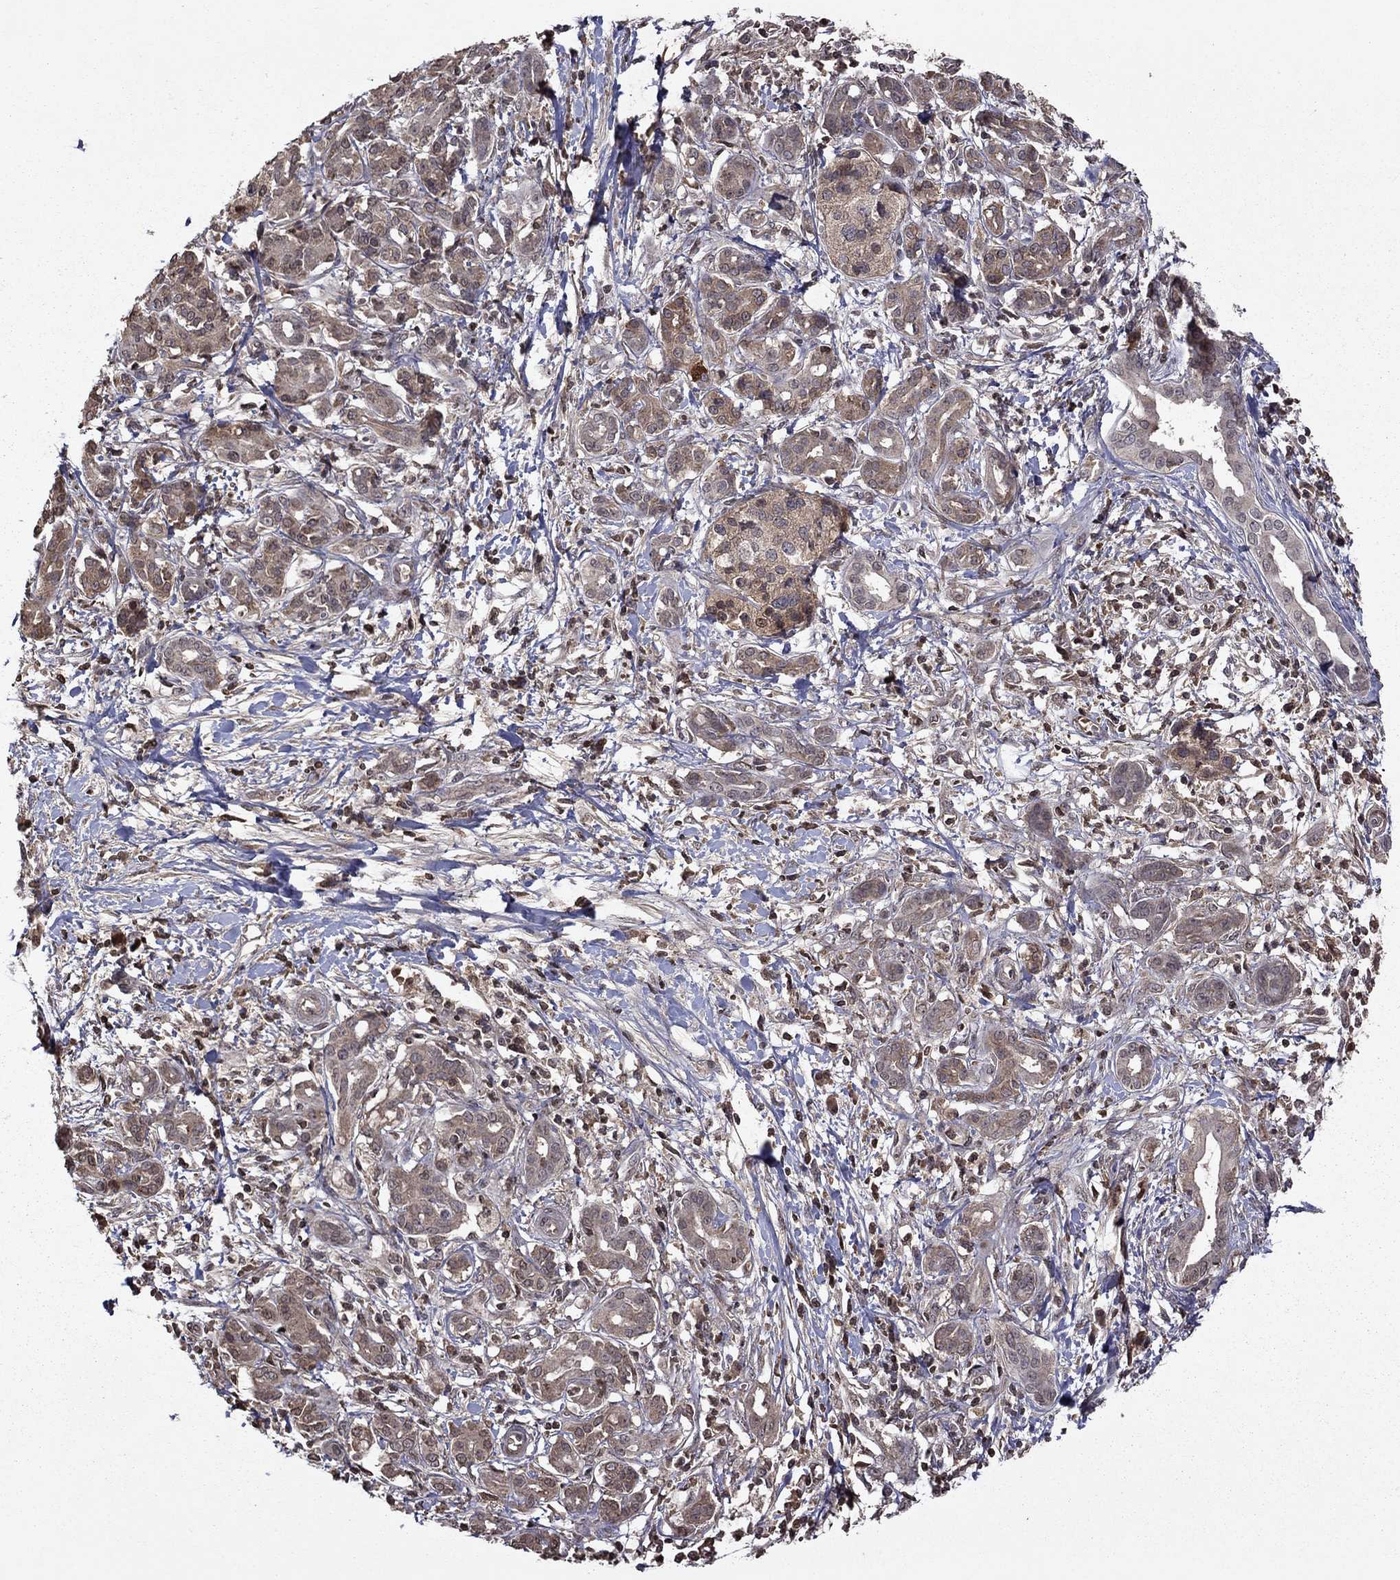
{"staining": {"intensity": "weak", "quantity": "<25%", "location": "cytoplasmic/membranous"}, "tissue": "pancreatic cancer", "cell_type": "Tumor cells", "image_type": "cancer", "snomed": [{"axis": "morphology", "description": "Adenocarcinoma, NOS"}, {"axis": "topography", "description": "Pancreas"}], "caption": "Tumor cells show no significant protein expression in pancreatic adenocarcinoma.", "gene": "NLGN1", "patient": {"sex": "male", "age": 72}}